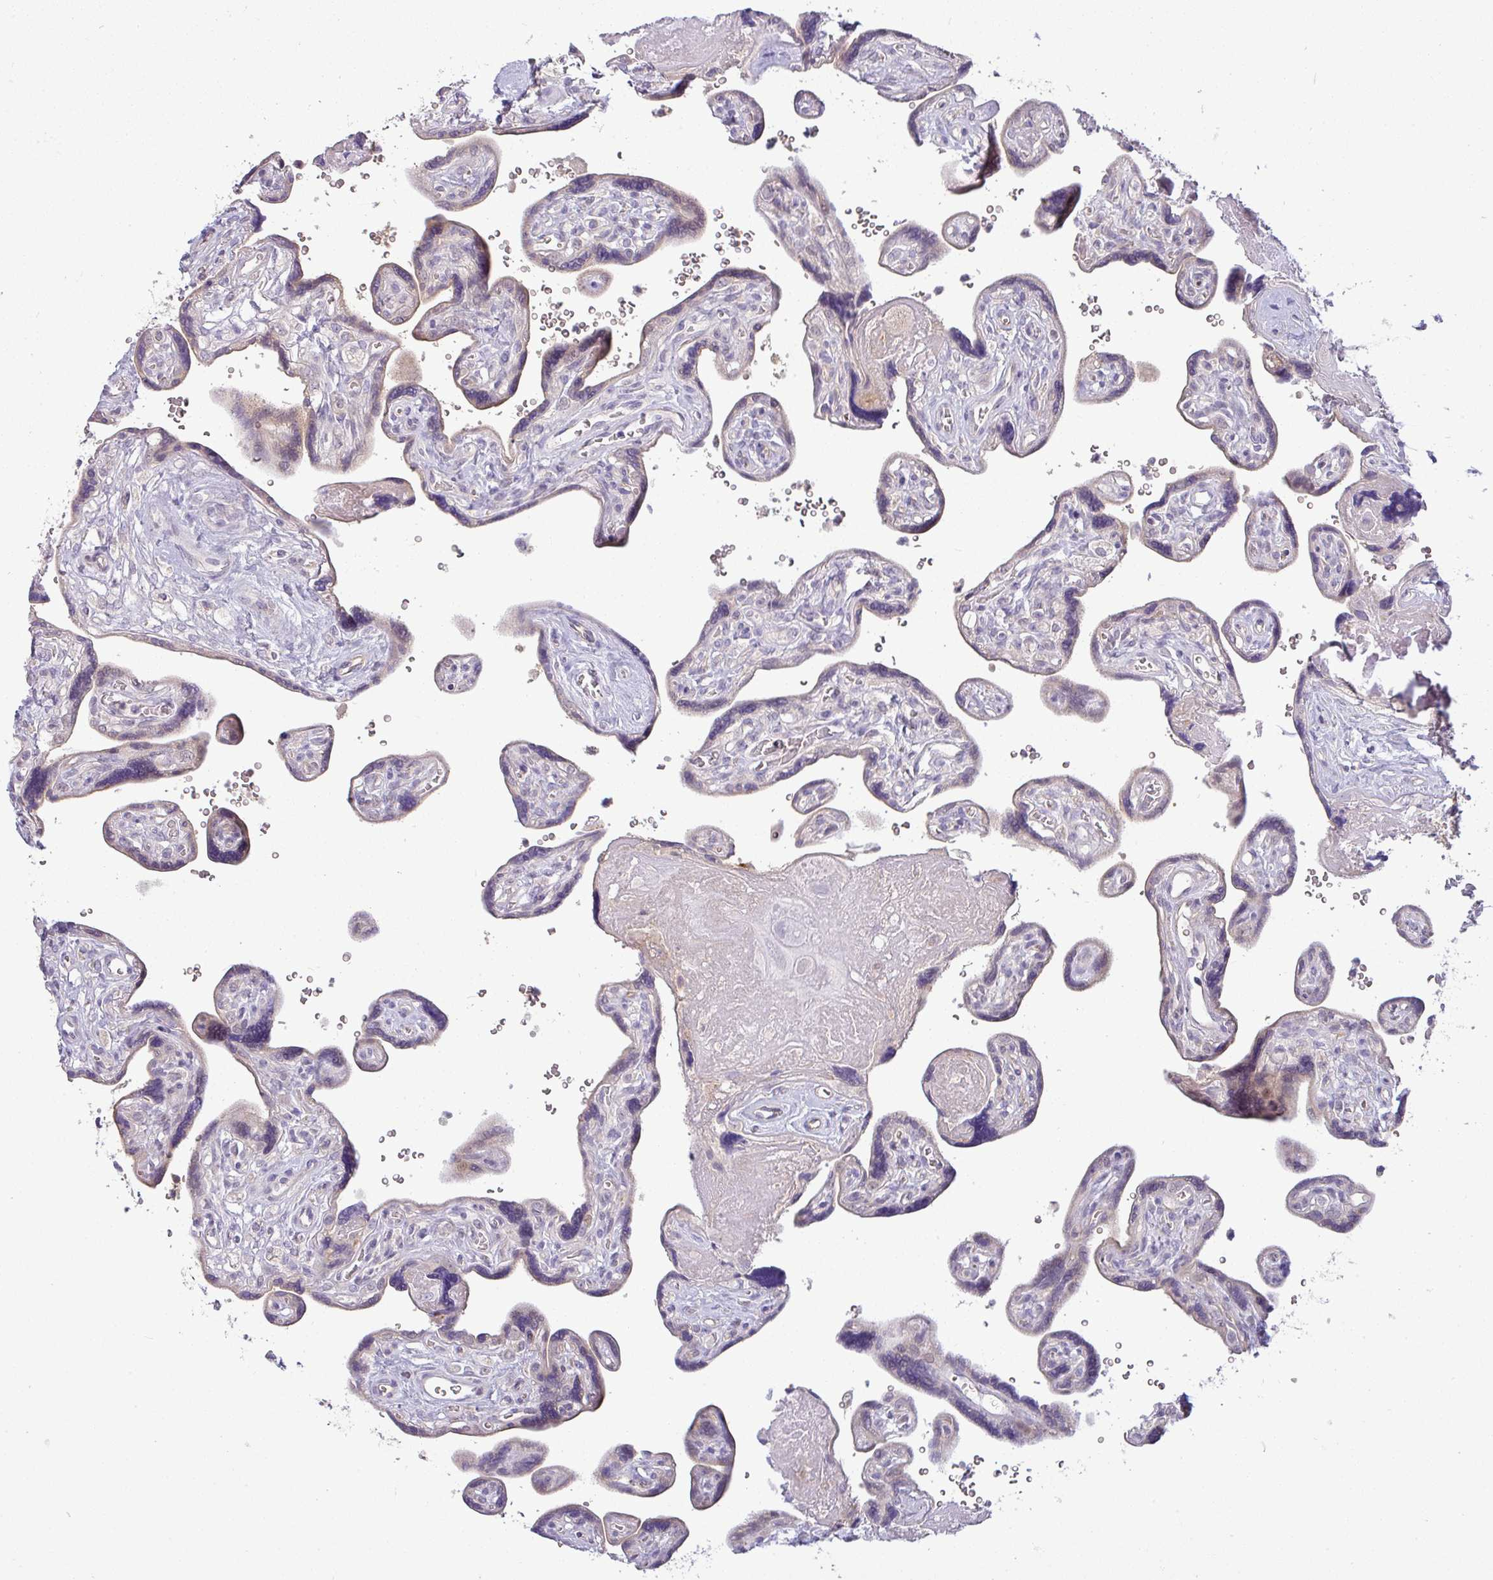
{"staining": {"intensity": "negative", "quantity": "none", "location": "none"}, "tissue": "placenta", "cell_type": "Trophoblastic cells", "image_type": "normal", "snomed": [{"axis": "morphology", "description": "Normal tissue, NOS"}, {"axis": "topography", "description": "Placenta"}], "caption": "Immunohistochemistry histopathology image of benign placenta: human placenta stained with DAB (3,3'-diaminobenzidine) shows no significant protein staining in trophoblastic cells.", "gene": "APOM", "patient": {"sex": "female", "age": 39}}